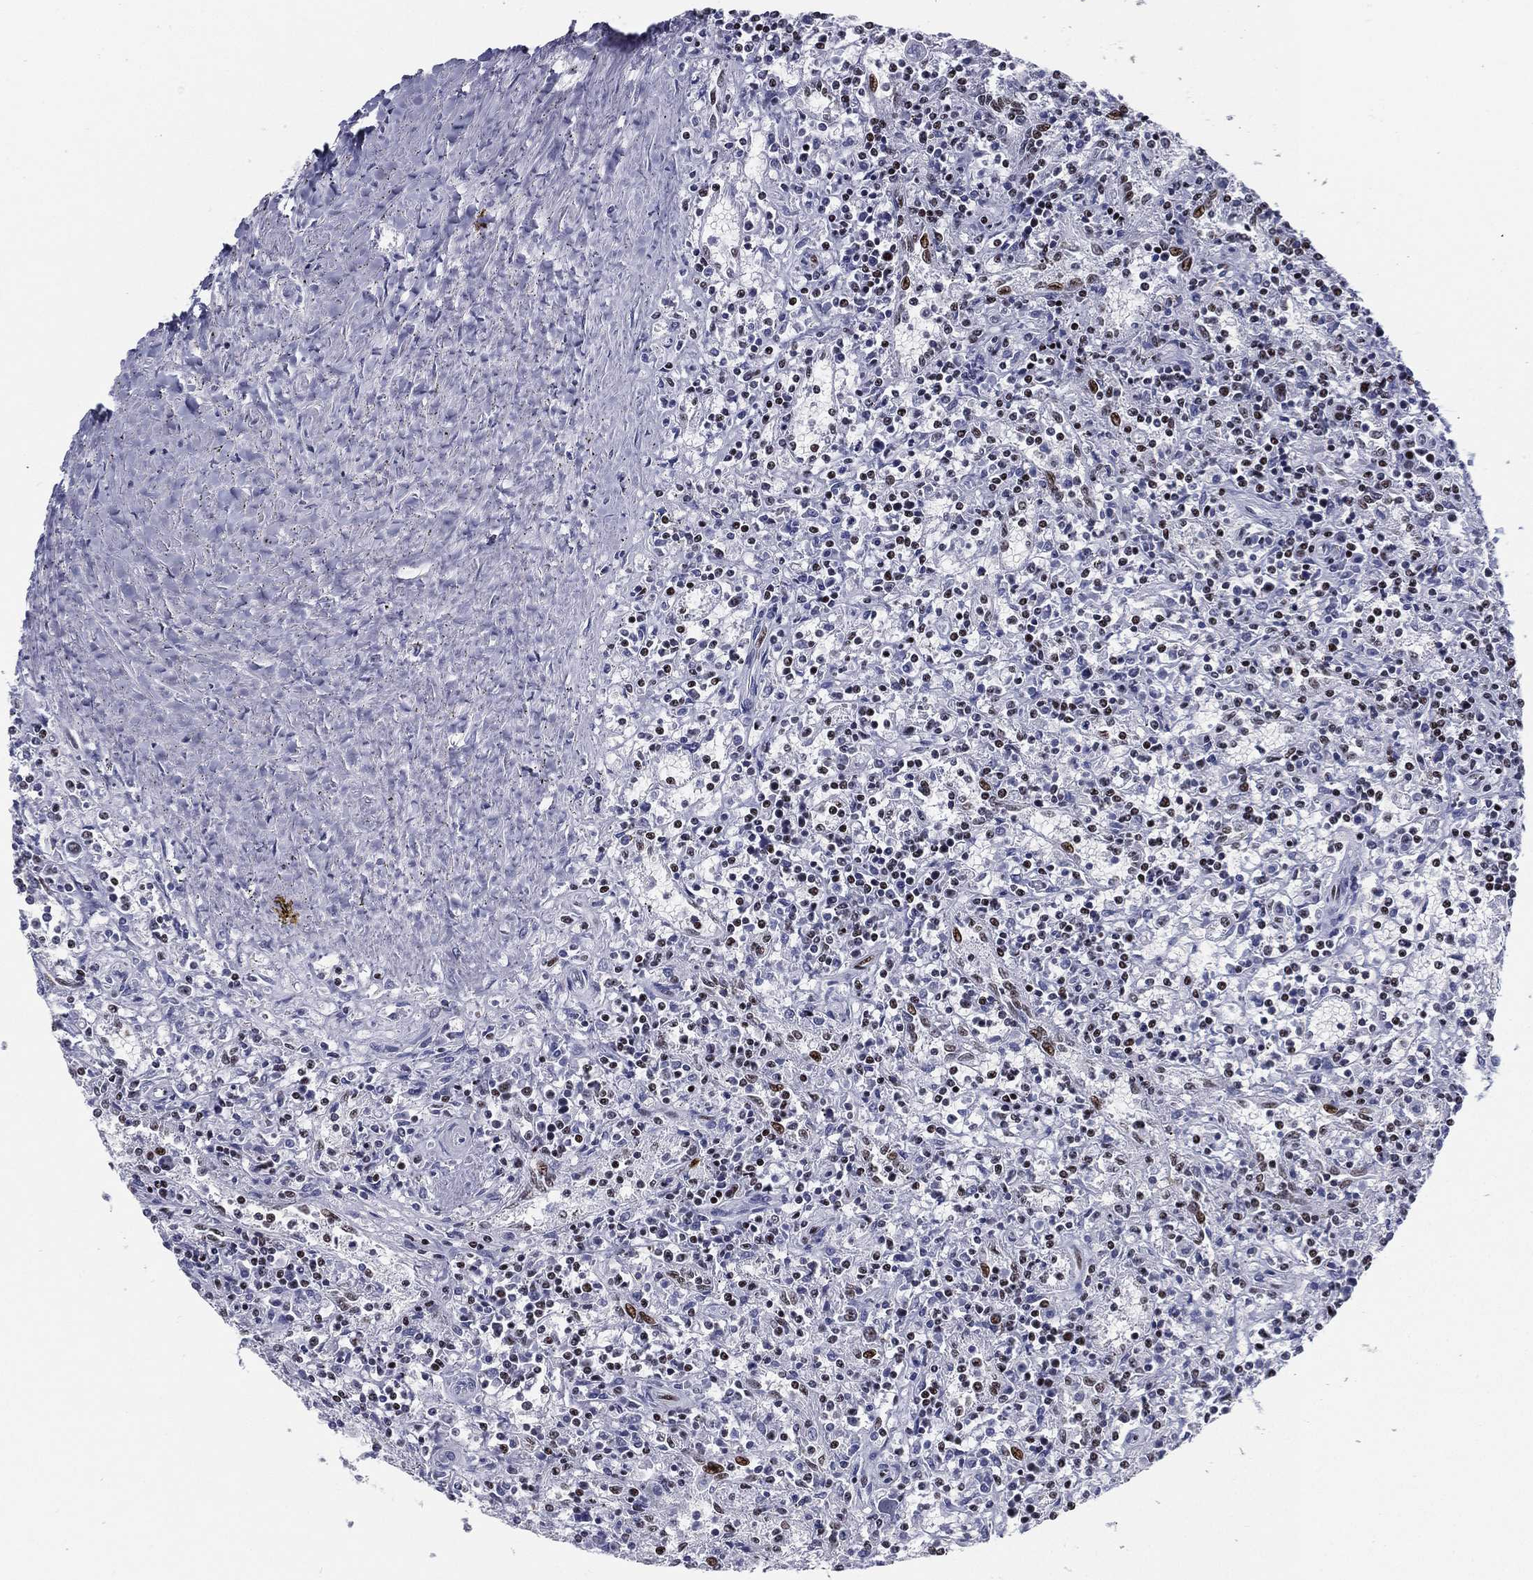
{"staining": {"intensity": "strong", "quantity": "<25%", "location": "nuclear"}, "tissue": "lymphoma", "cell_type": "Tumor cells", "image_type": "cancer", "snomed": [{"axis": "morphology", "description": "Malignant lymphoma, non-Hodgkin's type, Low grade"}, {"axis": "topography", "description": "Spleen"}], "caption": "Lymphoma tissue displays strong nuclear staining in about <25% of tumor cells", "gene": "CYB561D2", "patient": {"sex": "male", "age": 62}}